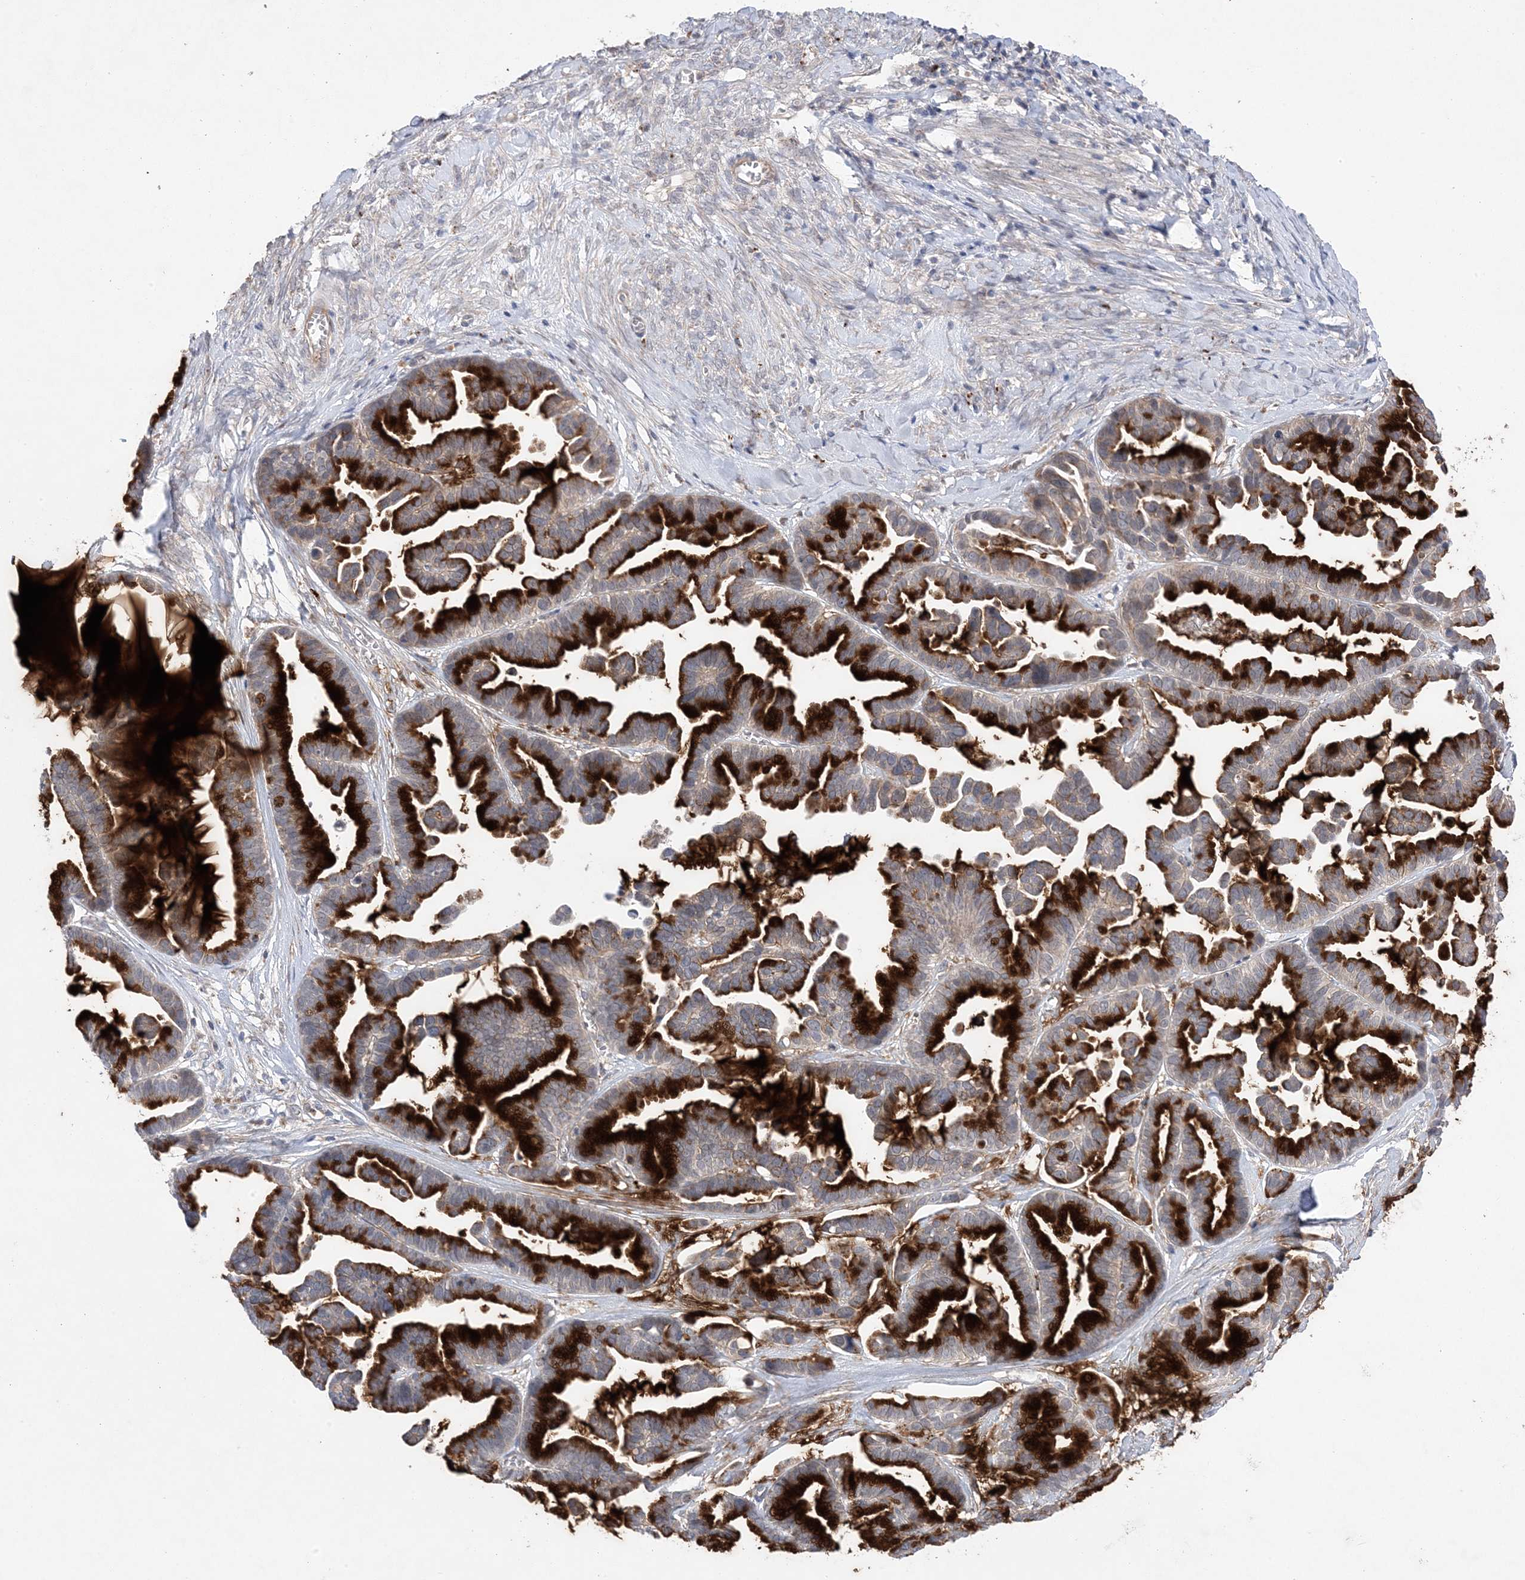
{"staining": {"intensity": "strong", "quantity": ">75%", "location": "cytoplasmic/membranous"}, "tissue": "ovarian cancer", "cell_type": "Tumor cells", "image_type": "cancer", "snomed": [{"axis": "morphology", "description": "Cystadenocarcinoma, serous, NOS"}, {"axis": "topography", "description": "Ovary"}], "caption": "Human serous cystadenocarcinoma (ovarian) stained with a protein marker reveals strong staining in tumor cells.", "gene": "ANAPC1", "patient": {"sex": "female", "age": 56}}